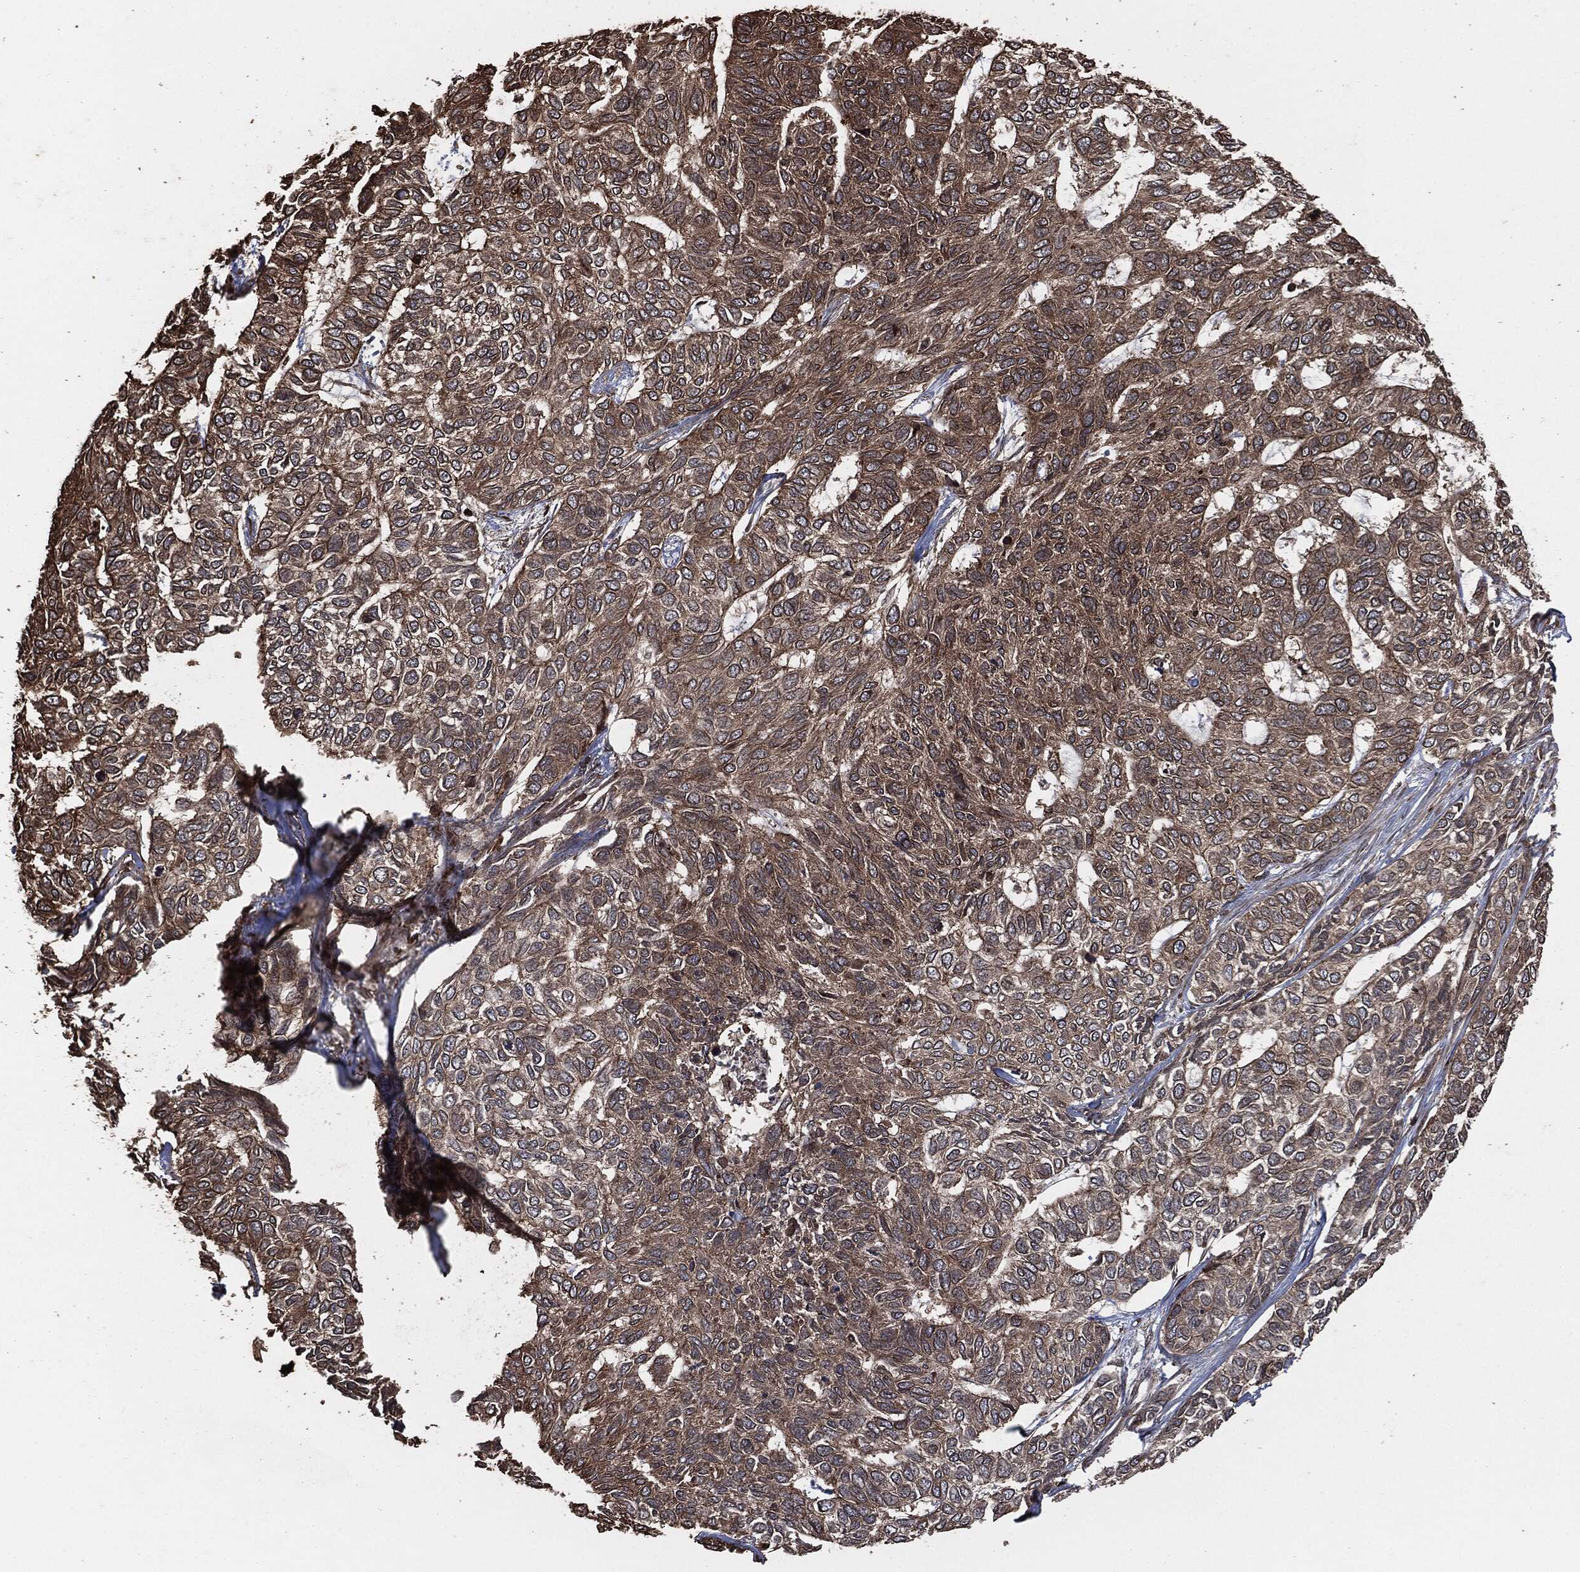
{"staining": {"intensity": "moderate", "quantity": "<25%", "location": "cytoplasmic/membranous"}, "tissue": "skin cancer", "cell_type": "Tumor cells", "image_type": "cancer", "snomed": [{"axis": "morphology", "description": "Basal cell carcinoma"}, {"axis": "topography", "description": "Skin"}], "caption": "The histopathology image reveals staining of skin cancer (basal cell carcinoma), revealing moderate cytoplasmic/membranous protein staining (brown color) within tumor cells.", "gene": "IFIT1", "patient": {"sex": "female", "age": 65}}